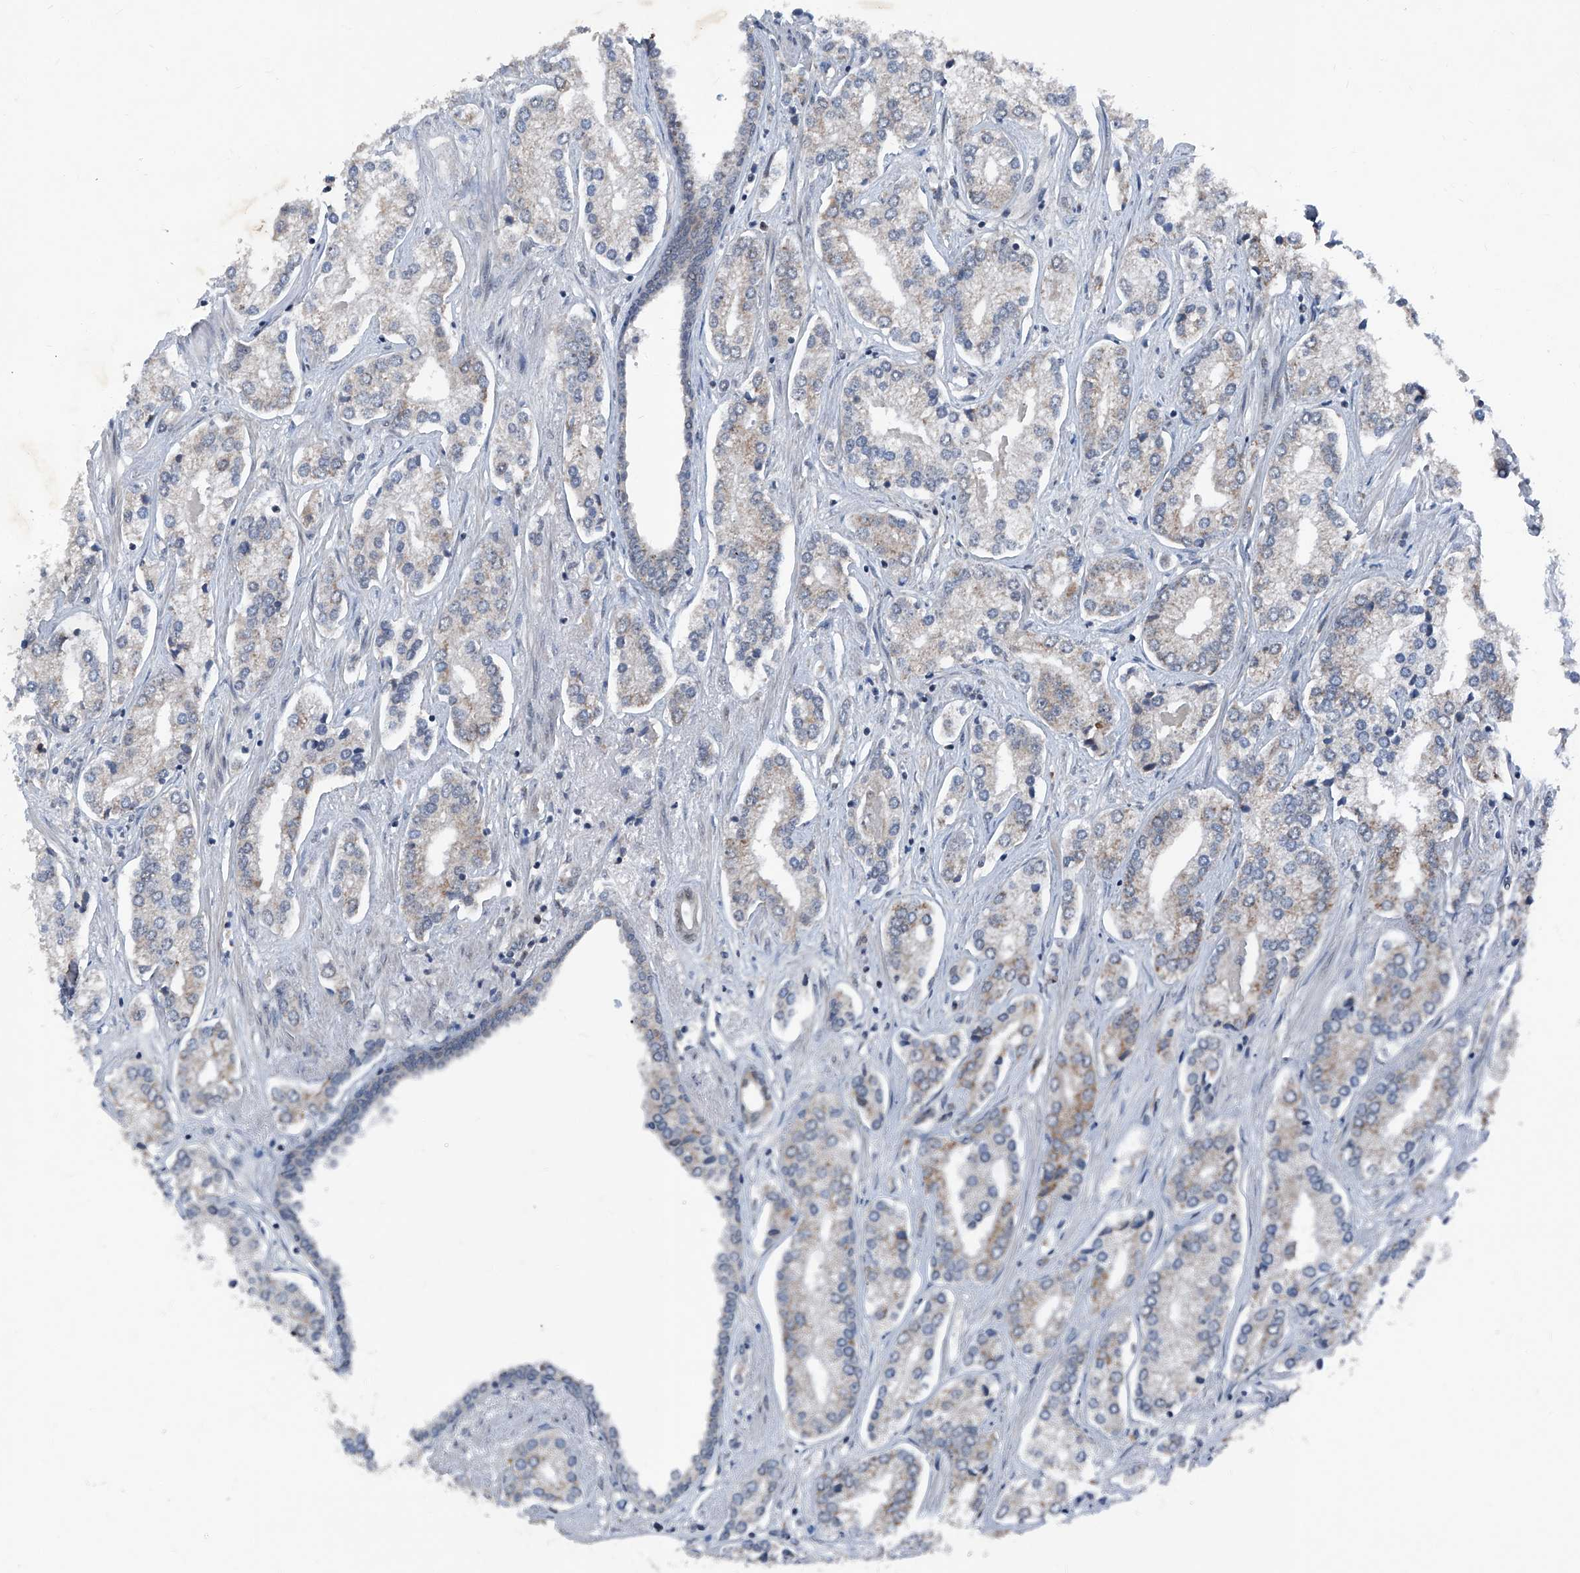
{"staining": {"intensity": "weak", "quantity": "<25%", "location": "cytoplasmic/membranous"}, "tissue": "prostate cancer", "cell_type": "Tumor cells", "image_type": "cancer", "snomed": [{"axis": "morphology", "description": "Adenocarcinoma, High grade"}, {"axis": "topography", "description": "Prostate"}], "caption": "DAB immunohistochemical staining of human prostate cancer (high-grade adenocarcinoma) demonstrates no significant positivity in tumor cells.", "gene": "COA7", "patient": {"sex": "male", "age": 66}}